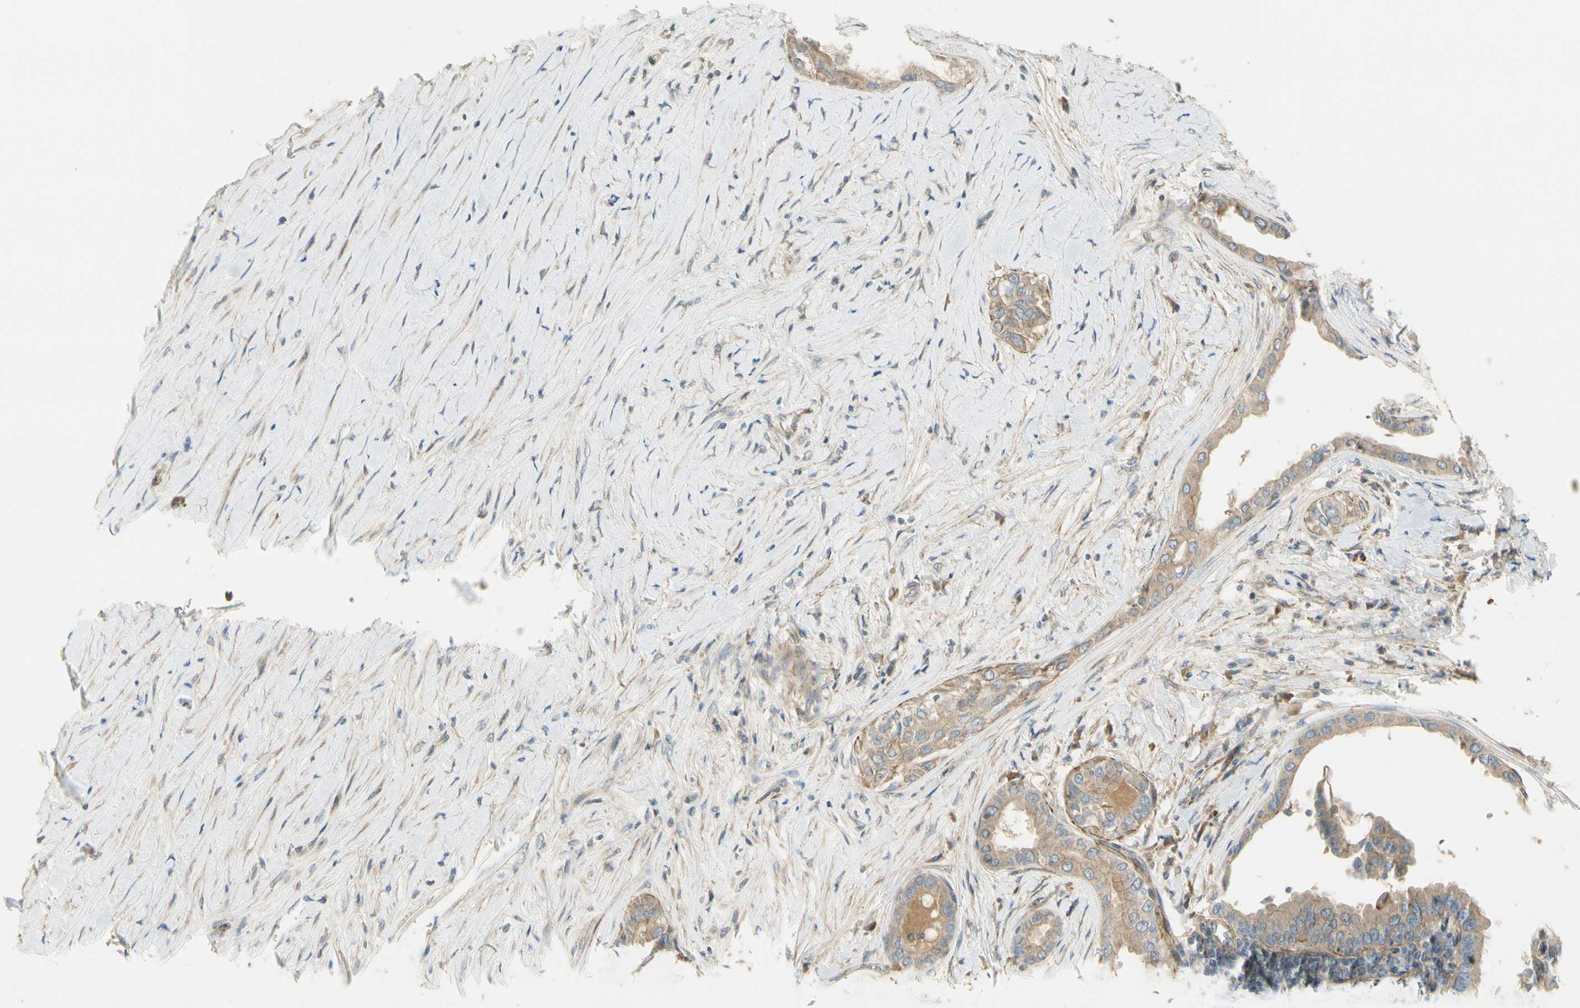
{"staining": {"intensity": "moderate", "quantity": ">75%", "location": "cytoplasmic/membranous"}, "tissue": "thyroid cancer", "cell_type": "Tumor cells", "image_type": "cancer", "snomed": [{"axis": "morphology", "description": "Papillary adenocarcinoma, NOS"}, {"axis": "topography", "description": "Thyroid gland"}], "caption": "Thyroid papillary adenocarcinoma tissue exhibits moderate cytoplasmic/membranous staining in approximately >75% of tumor cells", "gene": "PPP3CB", "patient": {"sex": "male", "age": 33}}